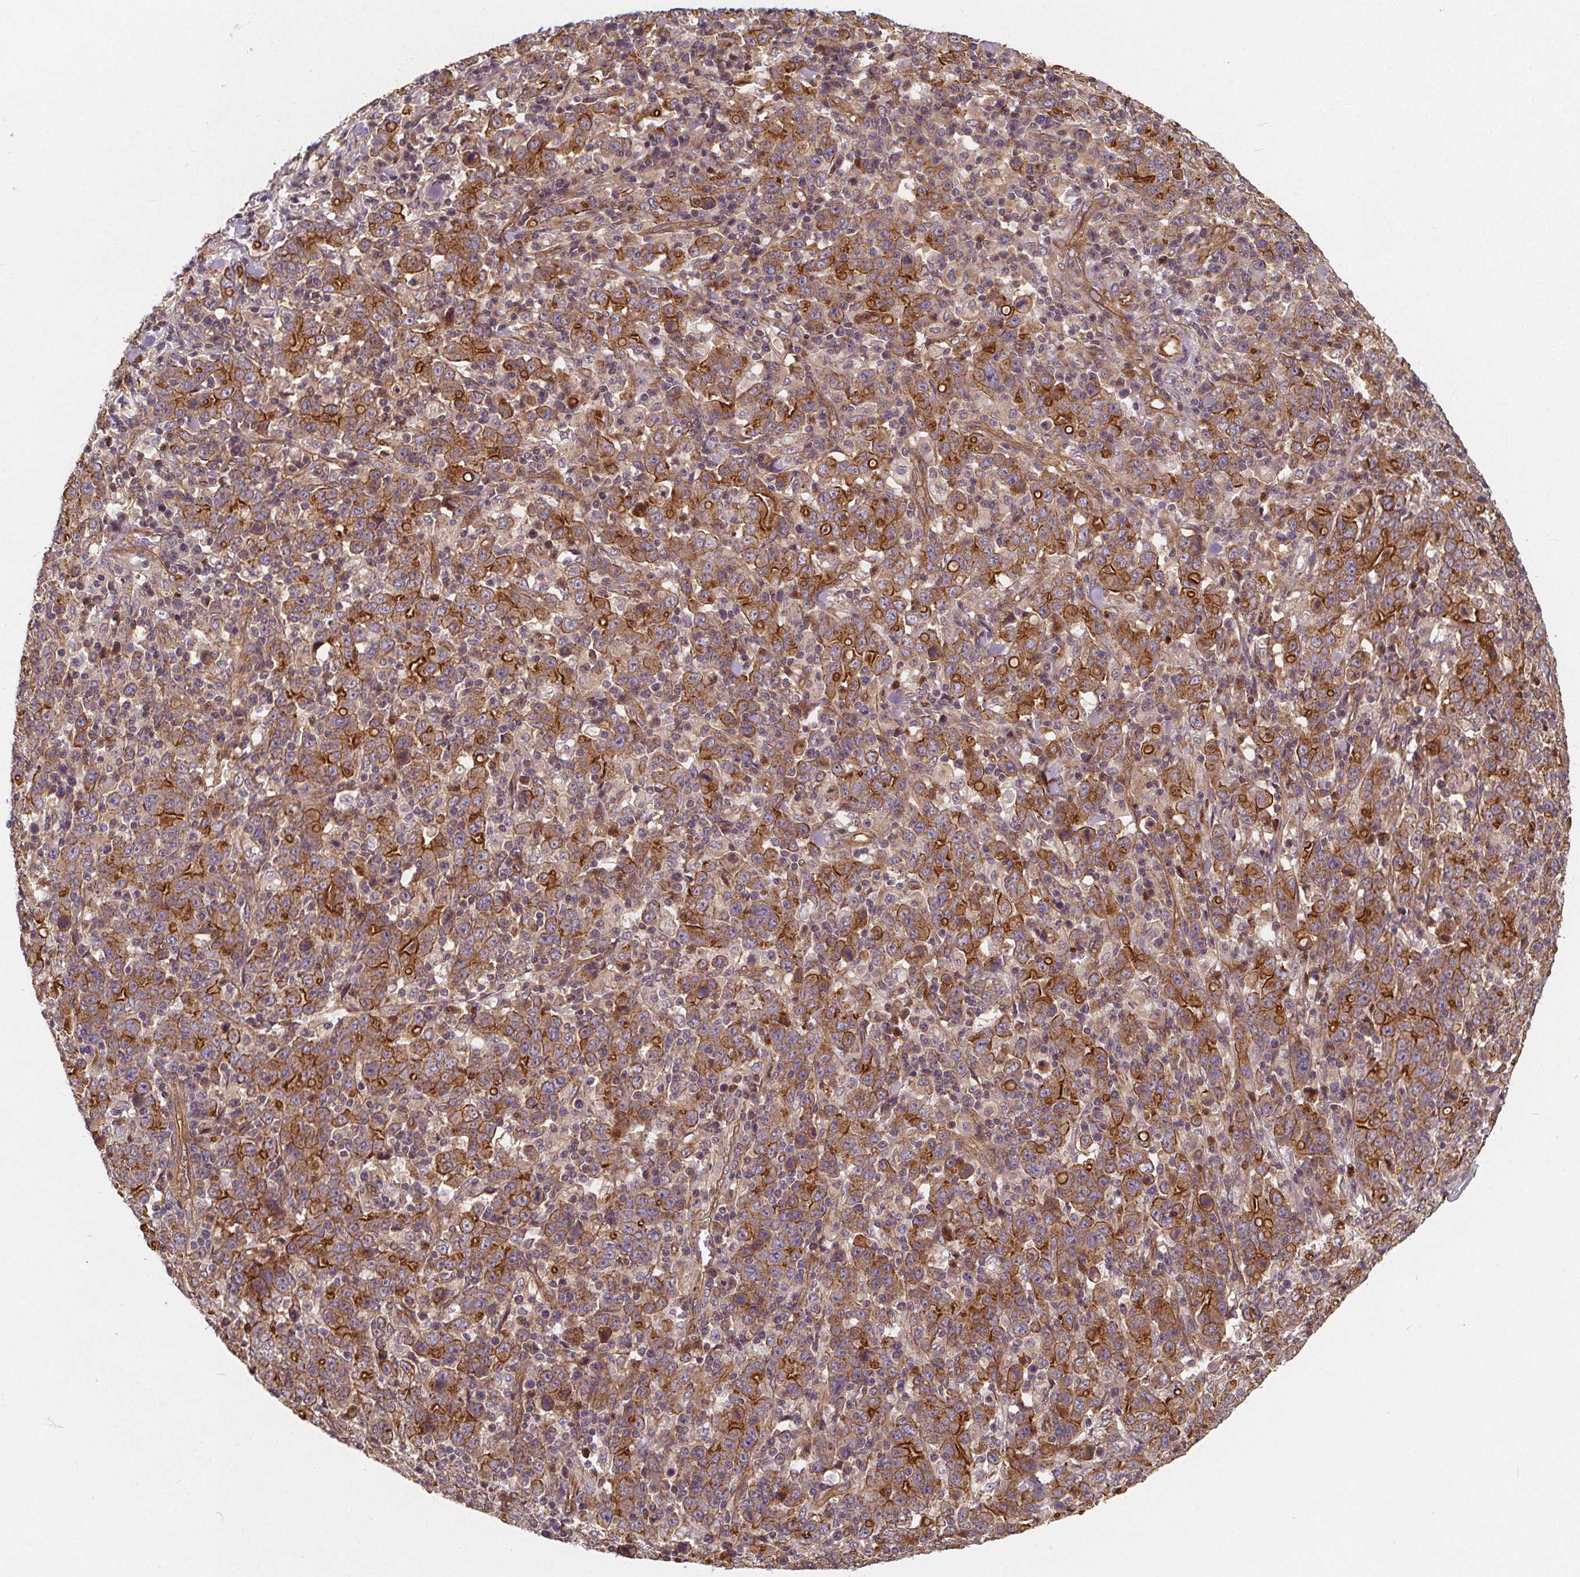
{"staining": {"intensity": "strong", "quantity": ">75%", "location": "cytoplasmic/membranous"}, "tissue": "stomach cancer", "cell_type": "Tumor cells", "image_type": "cancer", "snomed": [{"axis": "morphology", "description": "Adenocarcinoma, NOS"}, {"axis": "topography", "description": "Stomach, upper"}], "caption": "Human adenocarcinoma (stomach) stained with a brown dye reveals strong cytoplasmic/membranous positive expression in about >75% of tumor cells.", "gene": "CLINT1", "patient": {"sex": "male", "age": 69}}